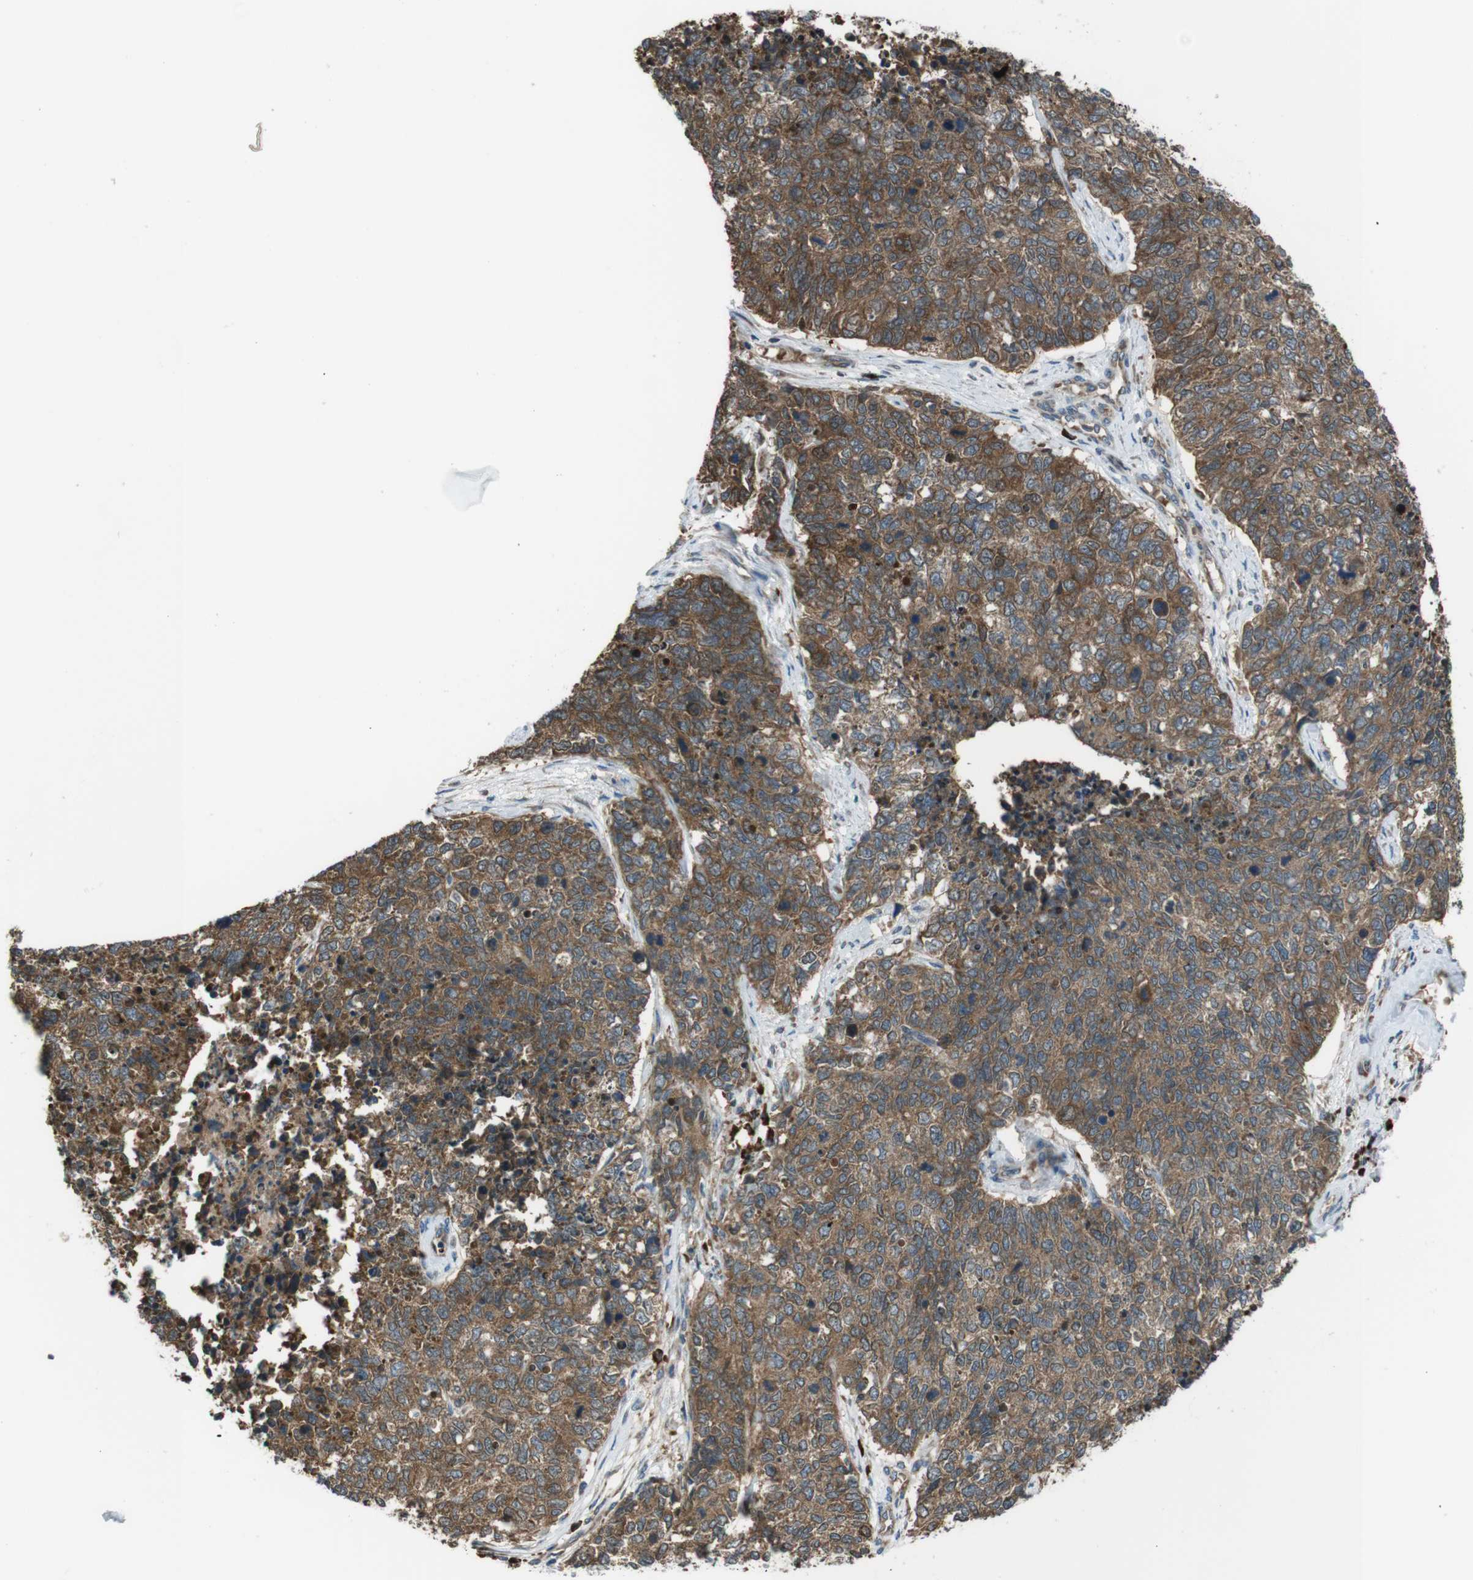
{"staining": {"intensity": "moderate", "quantity": ">75%", "location": "cytoplasmic/membranous"}, "tissue": "cervical cancer", "cell_type": "Tumor cells", "image_type": "cancer", "snomed": [{"axis": "morphology", "description": "Squamous cell carcinoma, NOS"}, {"axis": "topography", "description": "Cervix"}], "caption": "High-magnification brightfield microscopy of cervical cancer (squamous cell carcinoma) stained with DAB (brown) and counterstained with hematoxylin (blue). tumor cells exhibit moderate cytoplasmic/membranous positivity is present in about>75% of cells.", "gene": "SSR3", "patient": {"sex": "female", "age": 63}}